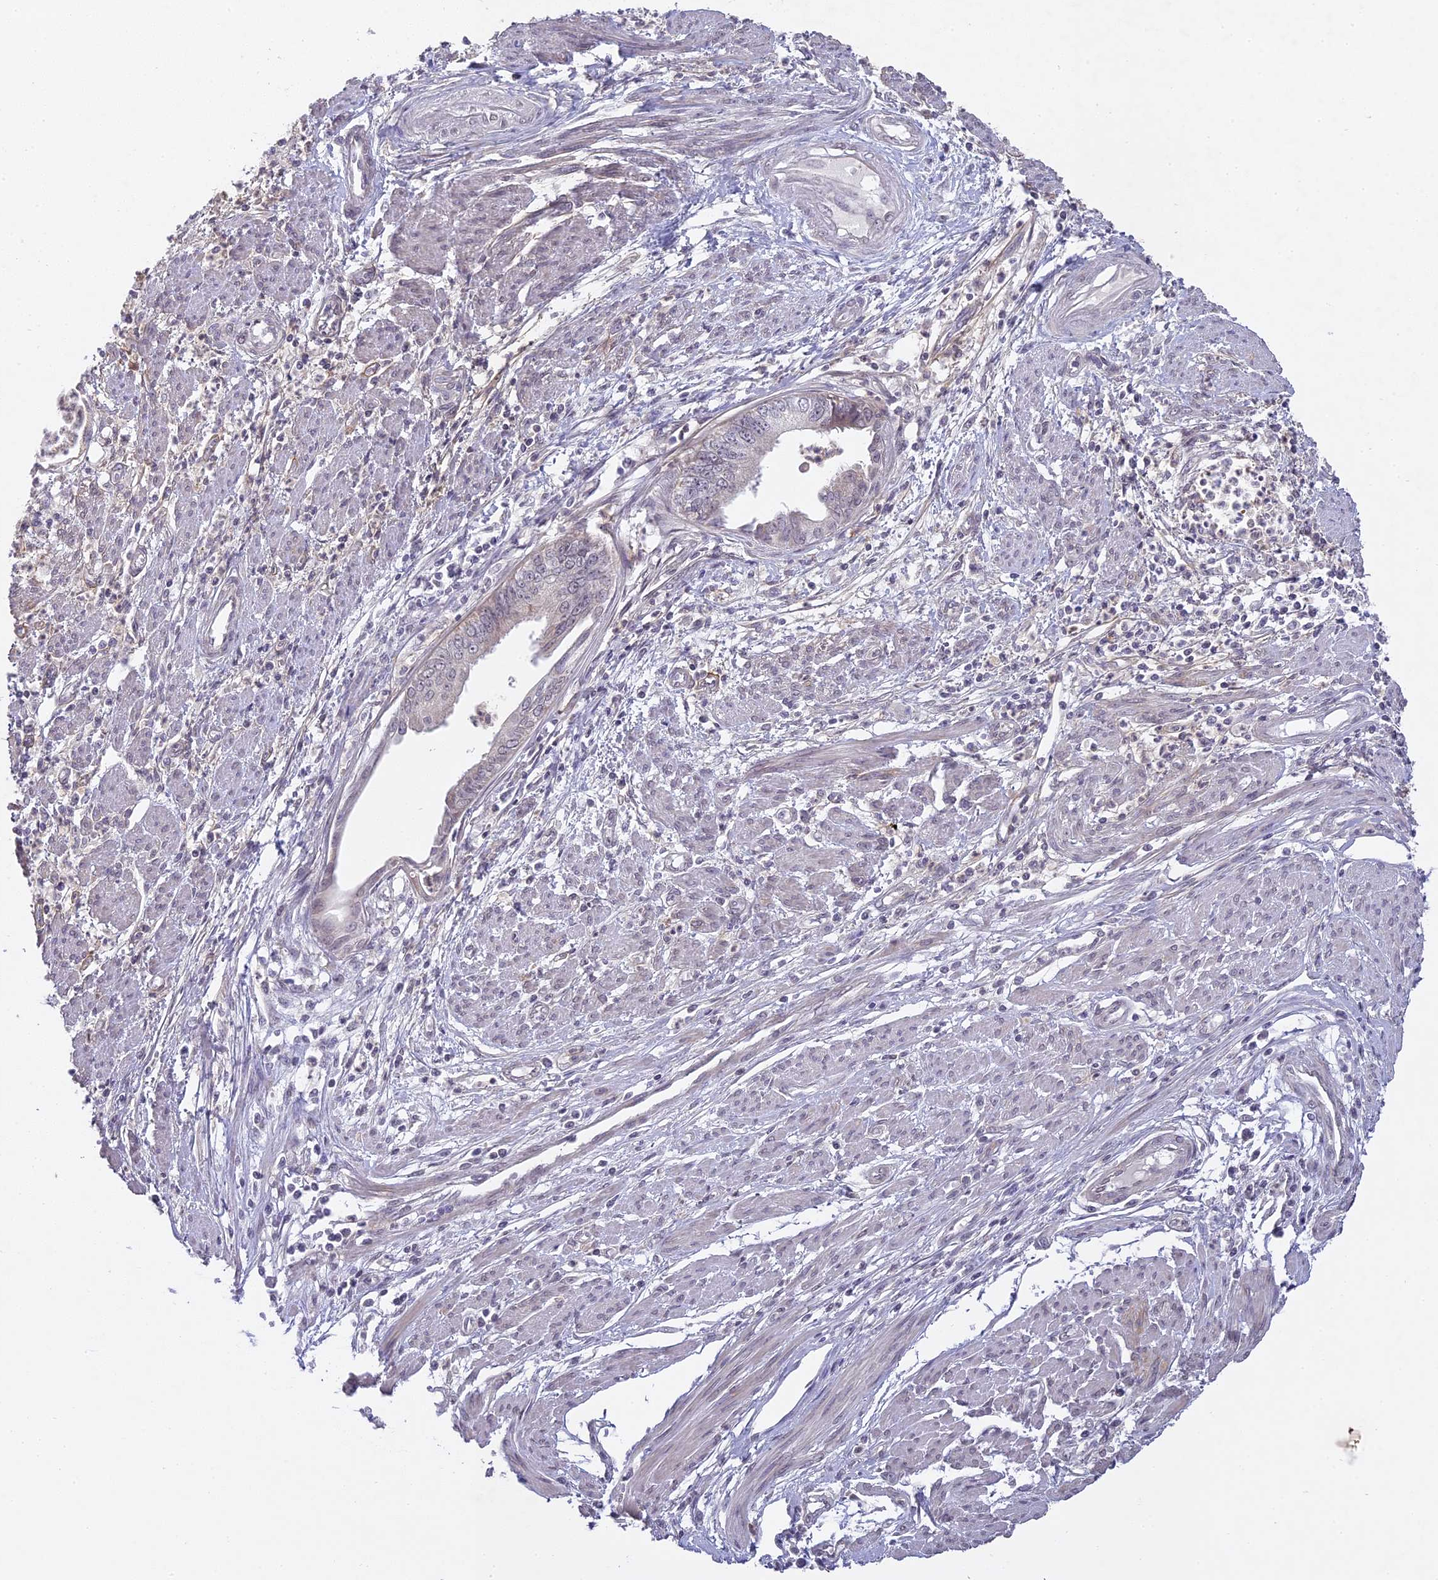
{"staining": {"intensity": "negative", "quantity": "none", "location": "none"}, "tissue": "endometrial cancer", "cell_type": "Tumor cells", "image_type": "cancer", "snomed": [{"axis": "morphology", "description": "Adenocarcinoma, NOS"}, {"axis": "topography", "description": "Endometrium"}], "caption": "A micrograph of endometrial cancer stained for a protein exhibits no brown staining in tumor cells.", "gene": "ERG28", "patient": {"sex": "female", "age": 73}}